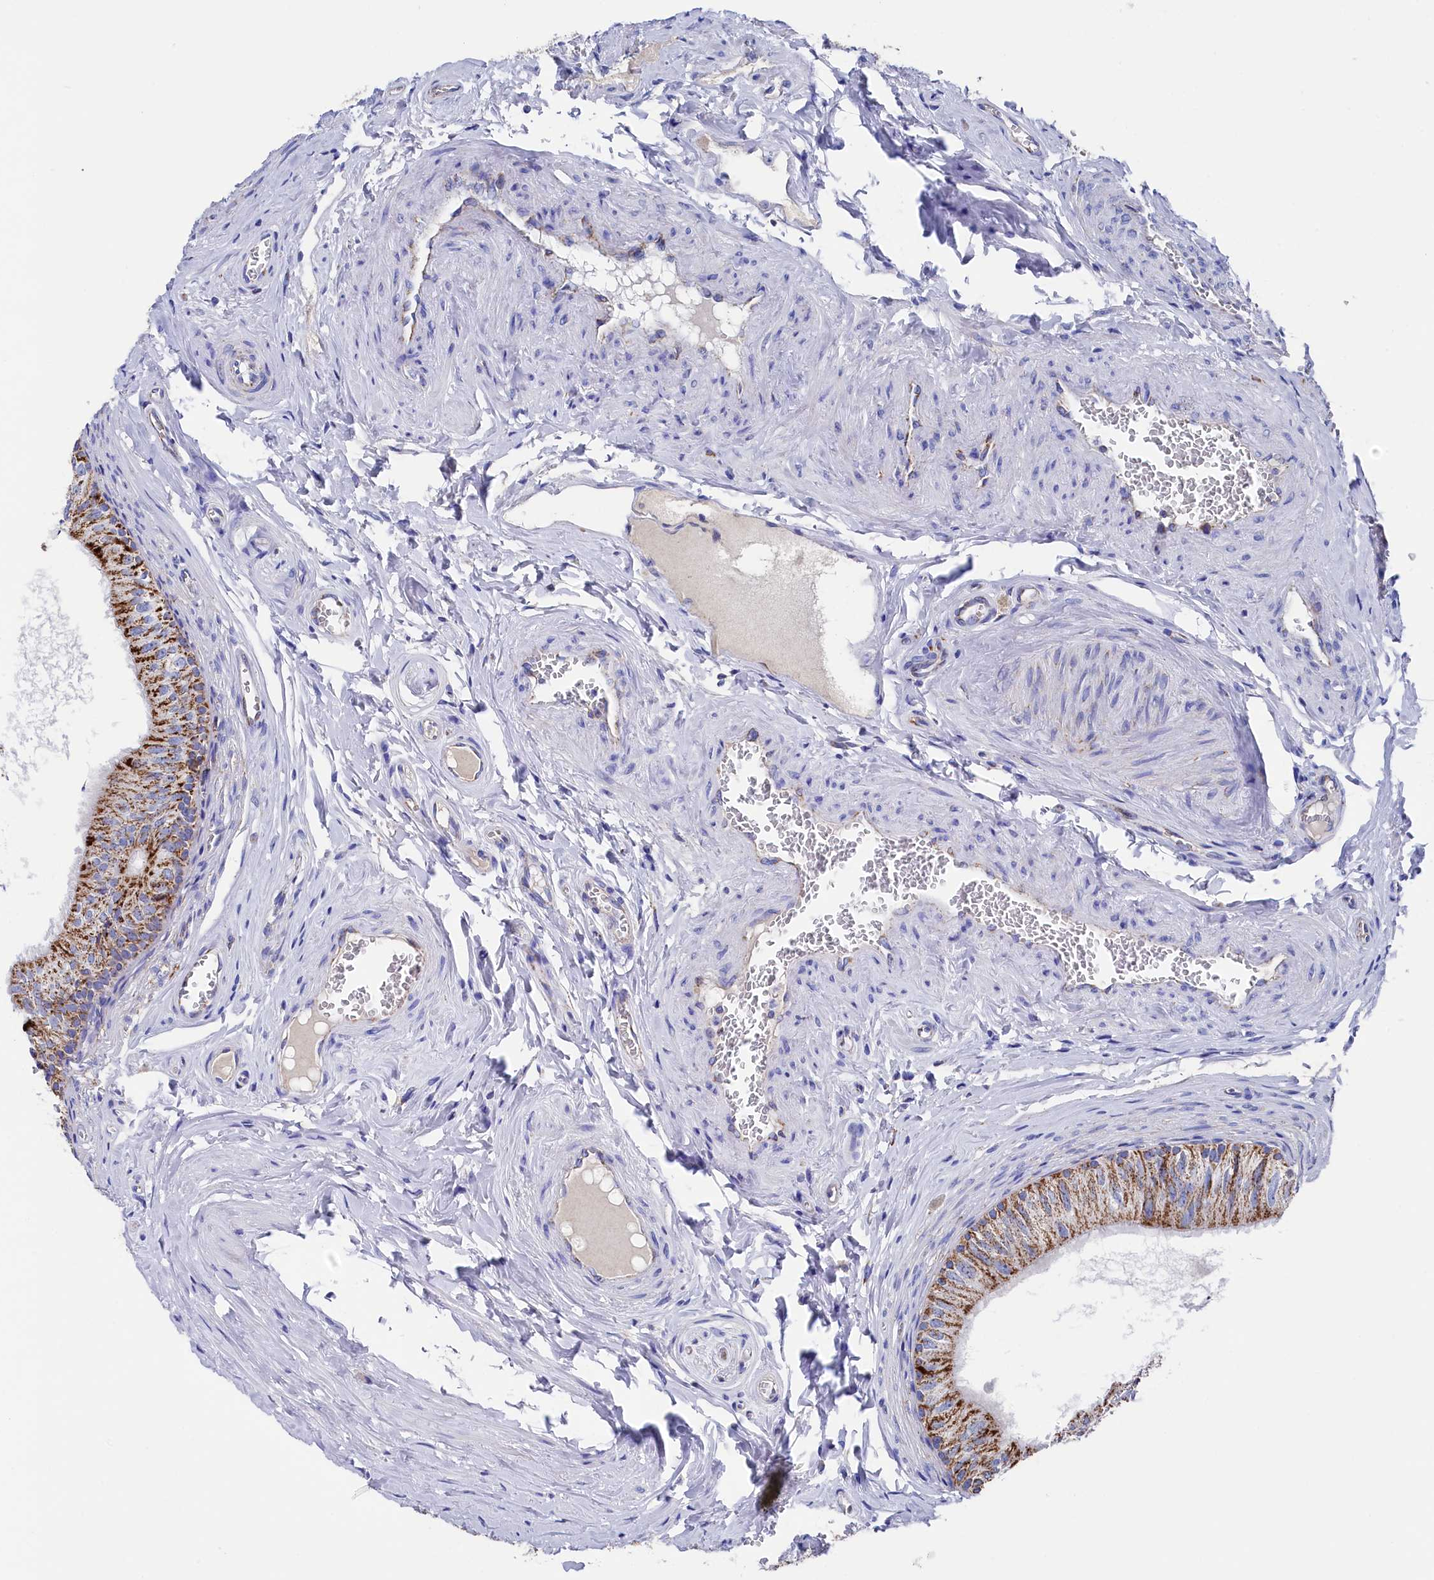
{"staining": {"intensity": "strong", "quantity": "25%-75%", "location": "cytoplasmic/membranous"}, "tissue": "epididymis", "cell_type": "Glandular cells", "image_type": "normal", "snomed": [{"axis": "morphology", "description": "Normal tissue, NOS"}, {"axis": "topography", "description": "Epididymis"}], "caption": "Brown immunohistochemical staining in normal epididymis displays strong cytoplasmic/membranous staining in about 25%-75% of glandular cells.", "gene": "MMAB", "patient": {"sex": "male", "age": 46}}